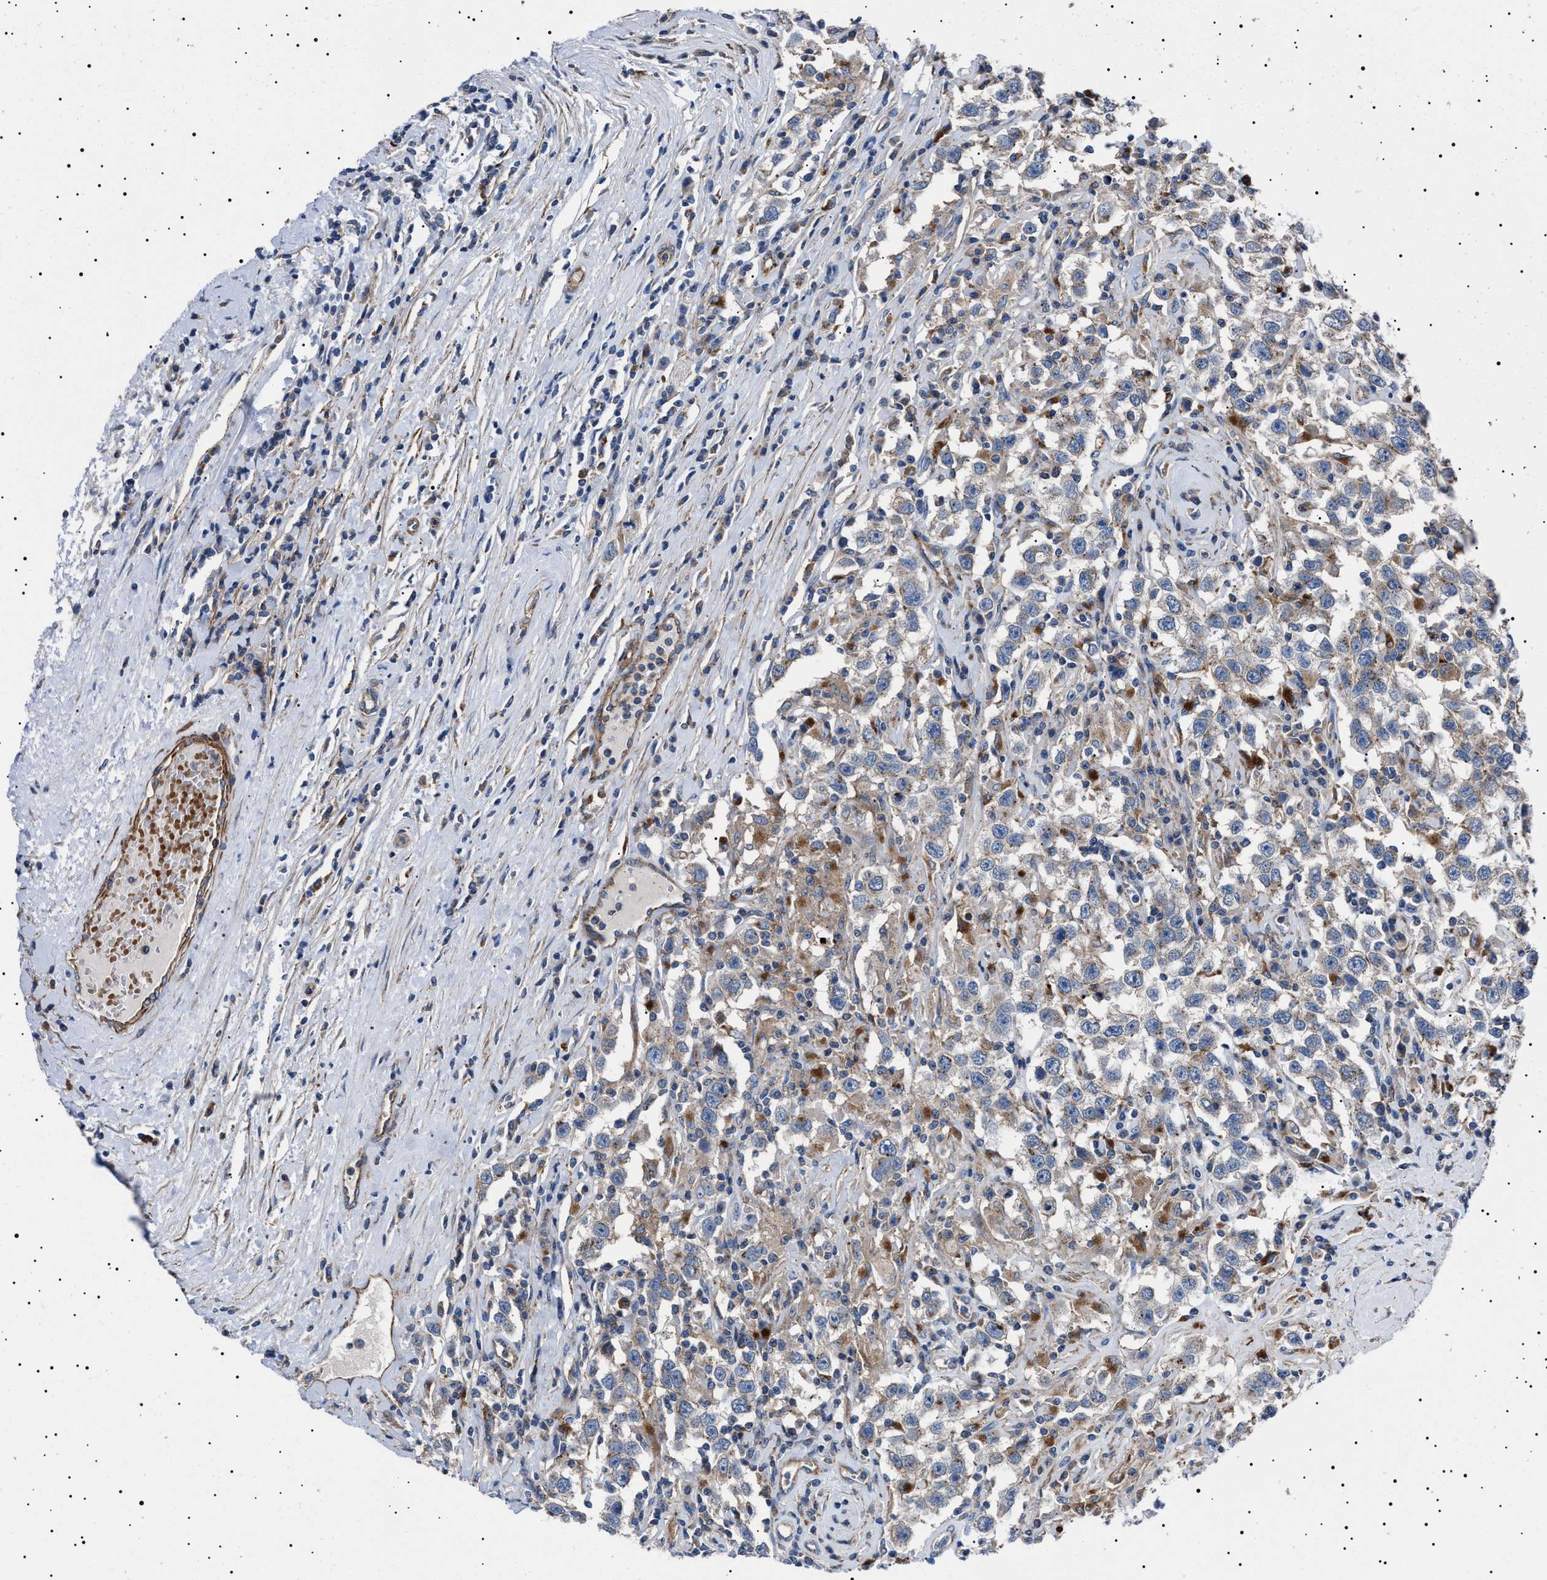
{"staining": {"intensity": "negative", "quantity": "none", "location": "none"}, "tissue": "testis cancer", "cell_type": "Tumor cells", "image_type": "cancer", "snomed": [{"axis": "morphology", "description": "Seminoma, NOS"}, {"axis": "topography", "description": "Testis"}], "caption": "Testis seminoma stained for a protein using immunohistochemistry (IHC) exhibits no expression tumor cells.", "gene": "NEU1", "patient": {"sex": "male", "age": 41}}